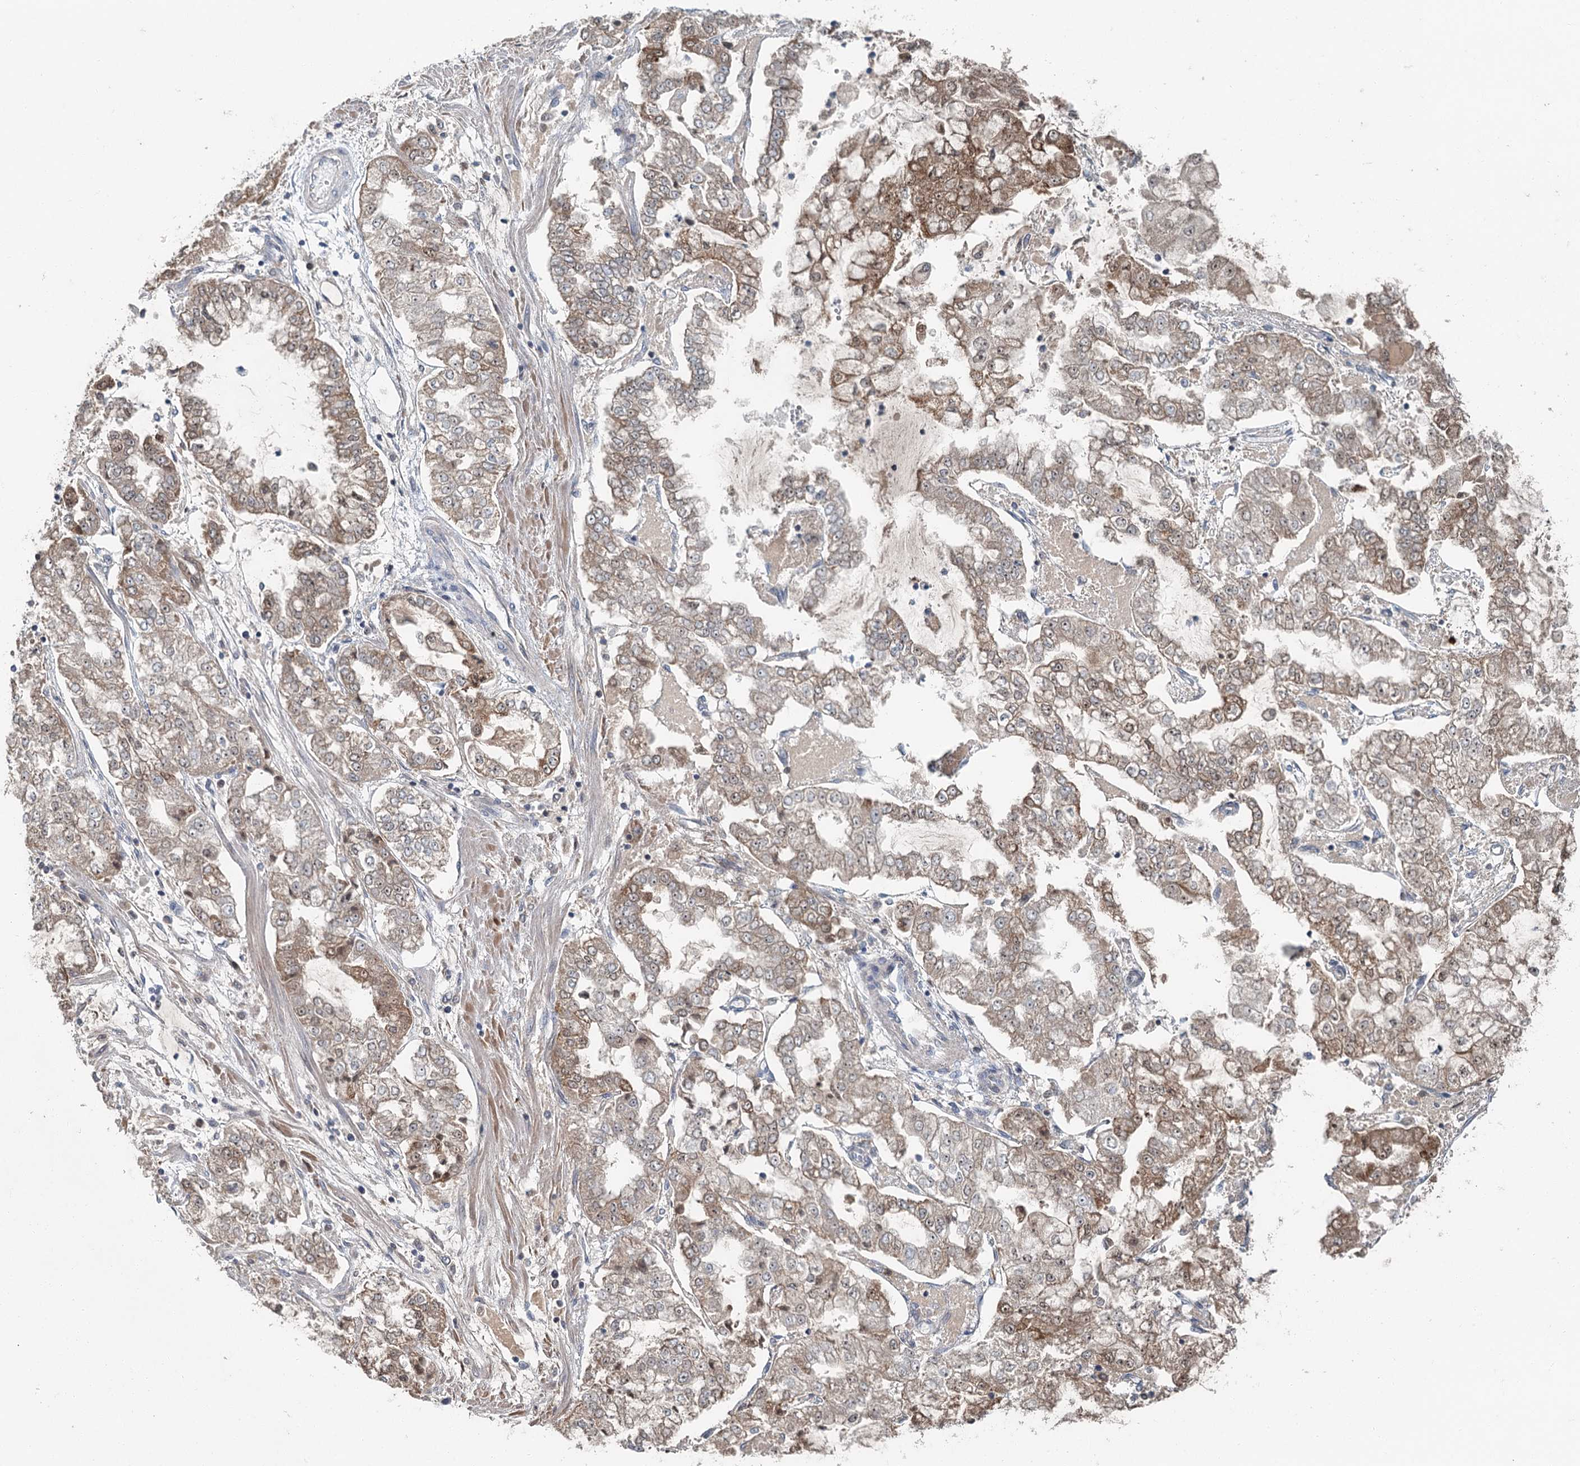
{"staining": {"intensity": "moderate", "quantity": ">75%", "location": "cytoplasmic/membranous"}, "tissue": "stomach cancer", "cell_type": "Tumor cells", "image_type": "cancer", "snomed": [{"axis": "morphology", "description": "Adenocarcinoma, NOS"}, {"axis": "topography", "description": "Stomach"}], "caption": "Stomach cancer stained for a protein shows moderate cytoplasmic/membranous positivity in tumor cells. The protein is stained brown, and the nuclei are stained in blue (DAB (3,3'-diaminobenzidine) IHC with brightfield microscopy, high magnification).", "gene": "CHCHD5", "patient": {"sex": "male", "age": 76}}